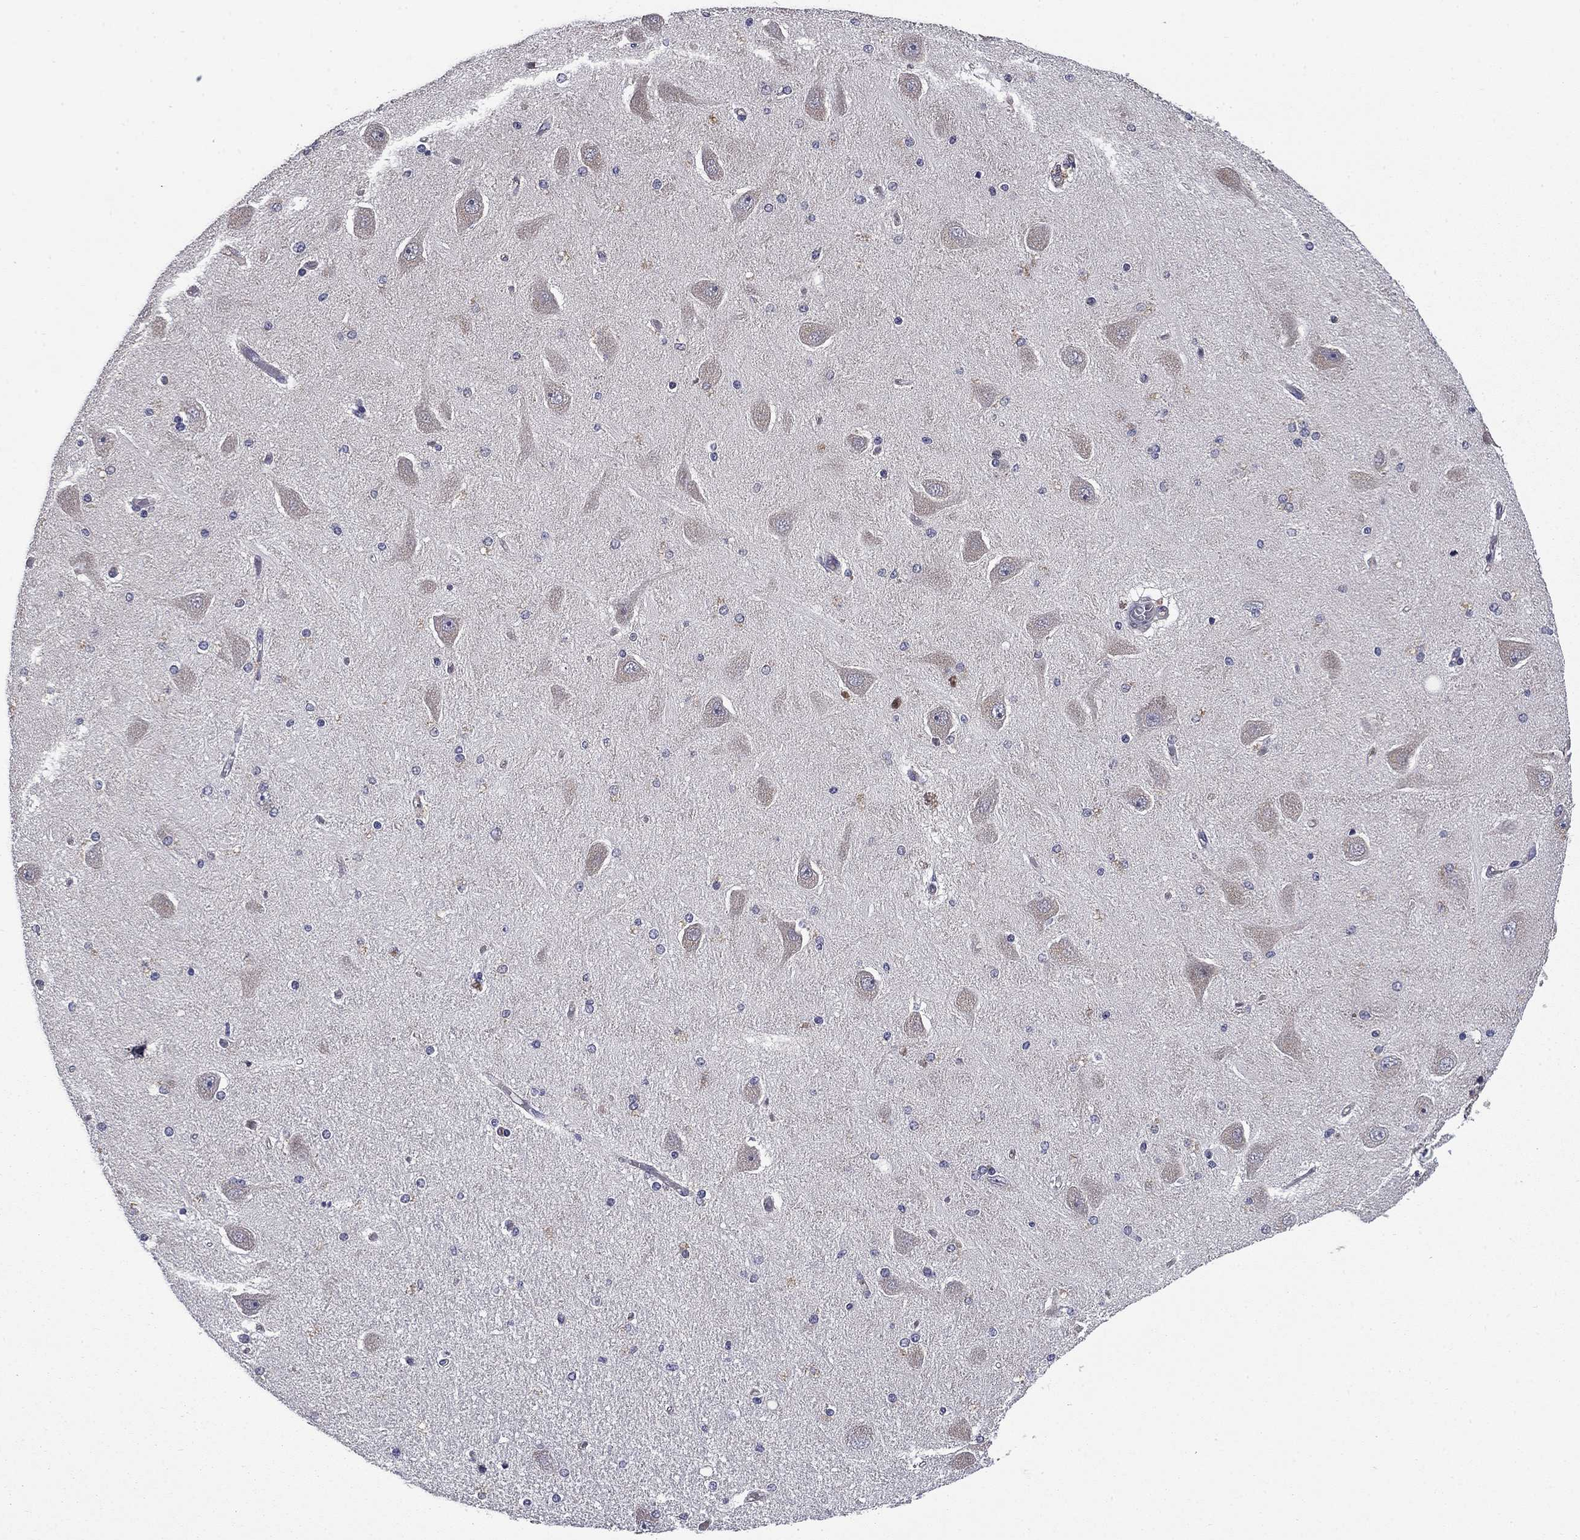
{"staining": {"intensity": "negative", "quantity": "none", "location": "none"}, "tissue": "hippocampus", "cell_type": "Glial cells", "image_type": "normal", "snomed": [{"axis": "morphology", "description": "Normal tissue, NOS"}, {"axis": "topography", "description": "Hippocampus"}], "caption": "DAB (3,3'-diaminobenzidine) immunohistochemical staining of unremarkable hippocampus displays no significant expression in glial cells.", "gene": "CEACAM7", "patient": {"sex": "female", "age": 54}}